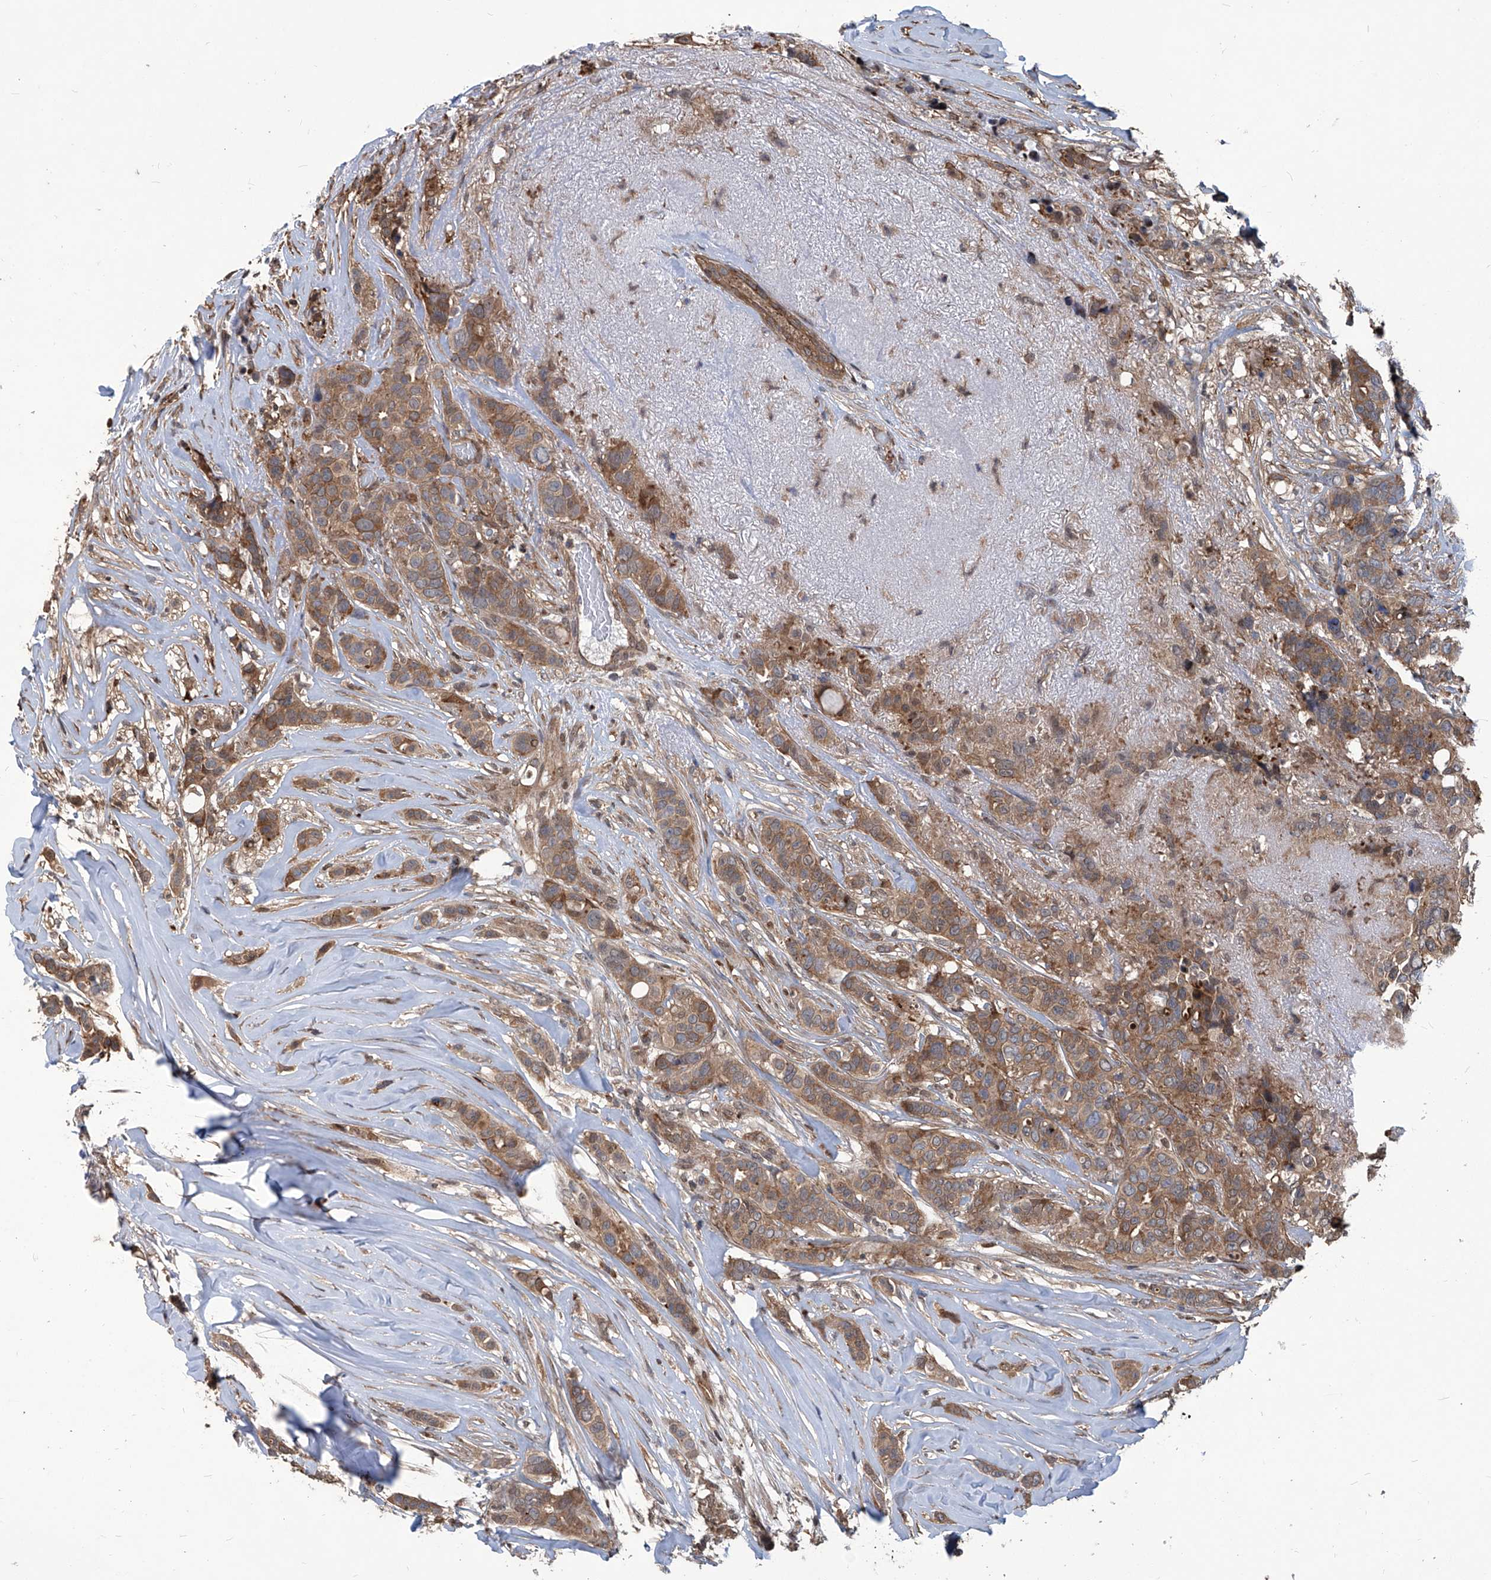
{"staining": {"intensity": "moderate", "quantity": ">75%", "location": "cytoplasmic/membranous"}, "tissue": "breast cancer", "cell_type": "Tumor cells", "image_type": "cancer", "snomed": [{"axis": "morphology", "description": "Lobular carcinoma"}, {"axis": "topography", "description": "Breast"}], "caption": "There is medium levels of moderate cytoplasmic/membranous expression in tumor cells of breast lobular carcinoma, as demonstrated by immunohistochemical staining (brown color).", "gene": "PSMB1", "patient": {"sex": "female", "age": 51}}